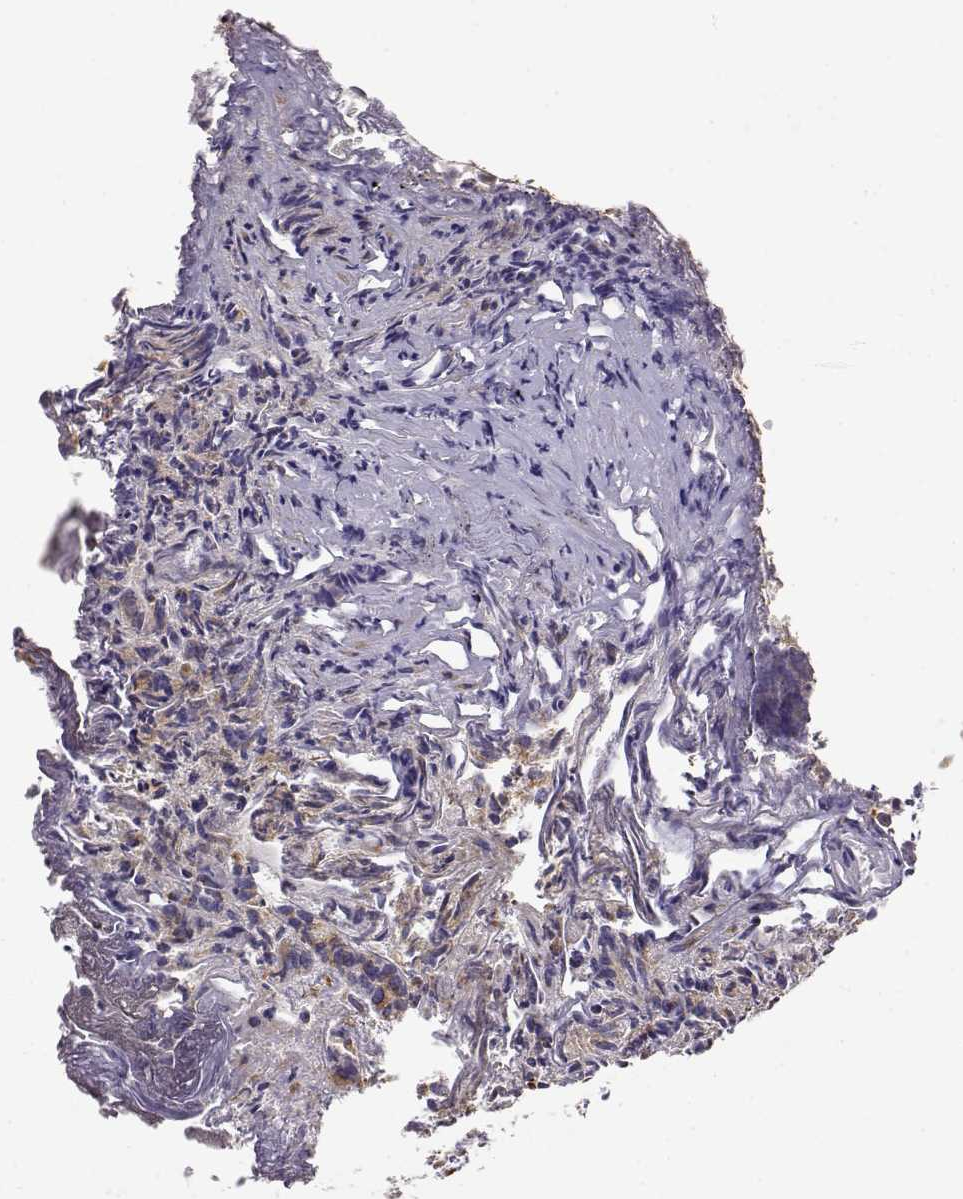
{"staining": {"intensity": "weak", "quantity": "25%-75%", "location": "cytoplasmic/membranous"}, "tissue": "prostate cancer", "cell_type": "Tumor cells", "image_type": "cancer", "snomed": [{"axis": "morphology", "description": "Adenocarcinoma, High grade"}, {"axis": "topography", "description": "Prostate"}], "caption": "Immunohistochemical staining of human prostate high-grade adenocarcinoma reveals low levels of weak cytoplasmic/membranous expression in about 25%-75% of tumor cells.", "gene": "ERGIC2", "patient": {"sex": "male", "age": 53}}